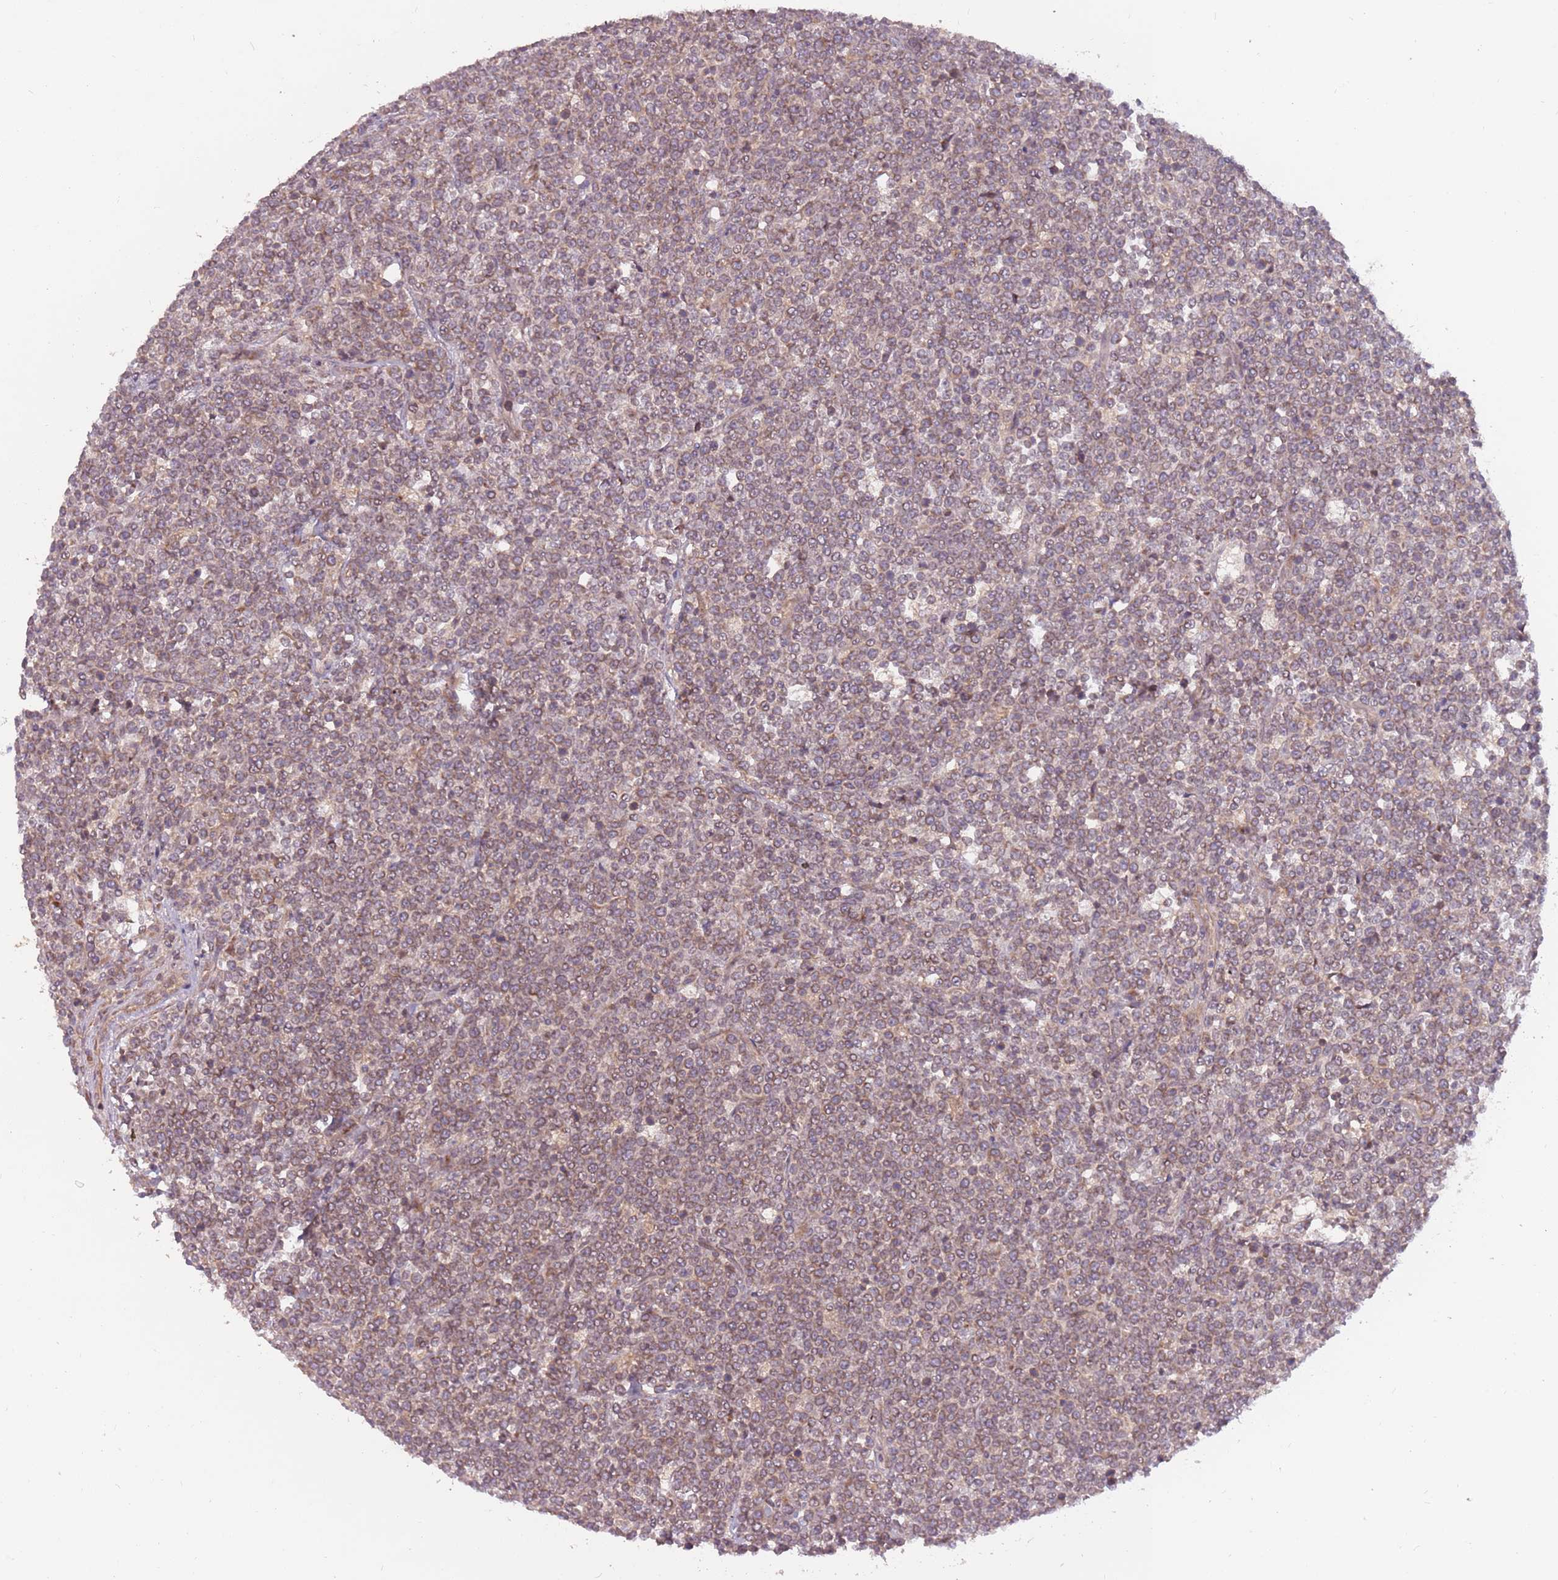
{"staining": {"intensity": "moderate", "quantity": ">75%", "location": "cytoplasmic/membranous"}, "tissue": "lymphoma", "cell_type": "Tumor cells", "image_type": "cancer", "snomed": [{"axis": "morphology", "description": "Malignant lymphoma, non-Hodgkin's type, High grade"}, {"axis": "topography", "description": "Small intestine"}], "caption": "Protein expression analysis of lymphoma shows moderate cytoplasmic/membranous positivity in about >75% of tumor cells. Immunohistochemistry (ihc) stains the protein in brown and the nuclei are stained blue.", "gene": "PLD6", "patient": {"sex": "male", "age": 8}}